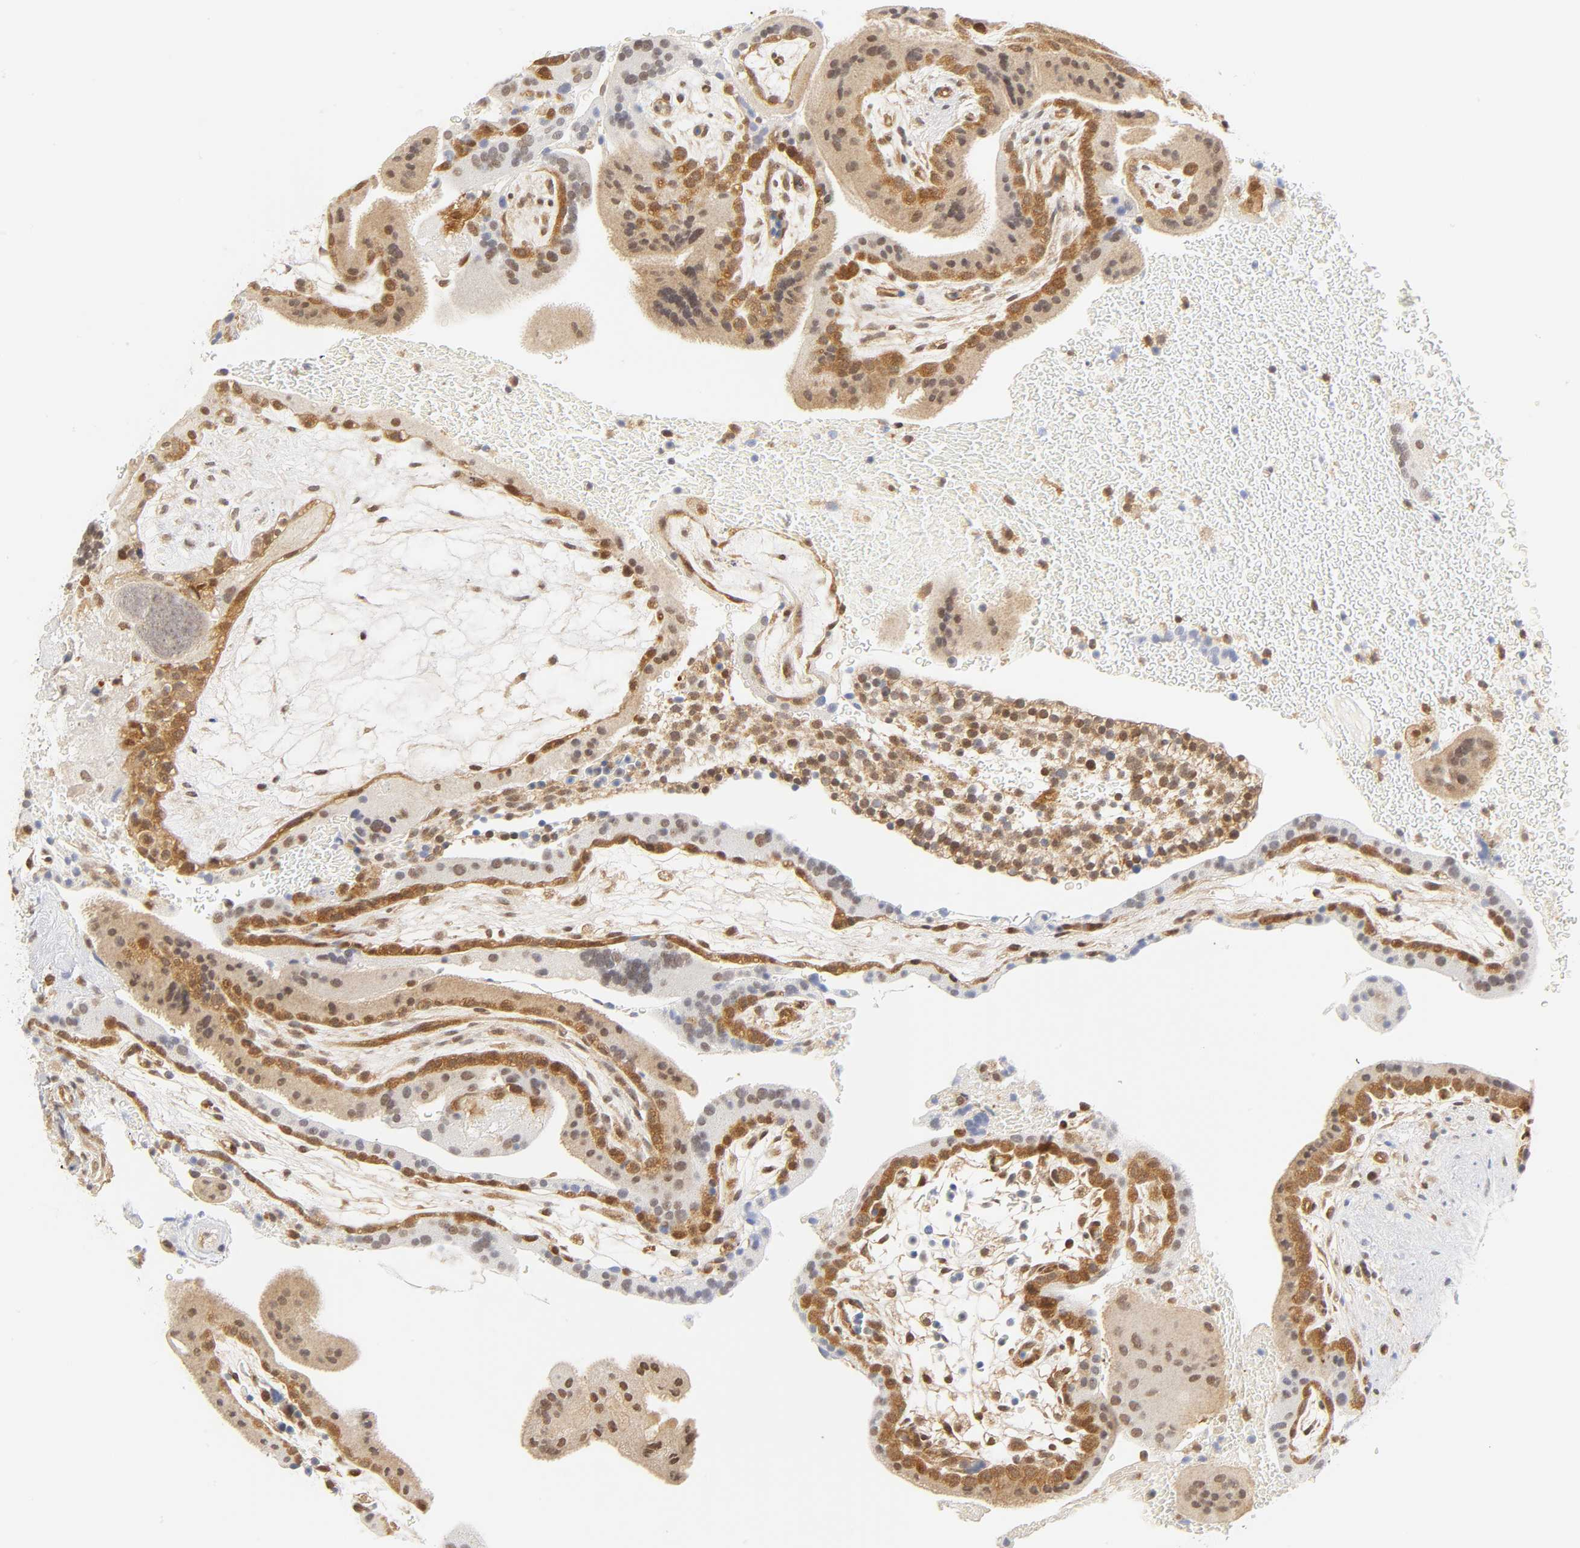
{"staining": {"intensity": "weak", "quantity": ">75%", "location": "cytoplasmic/membranous,nuclear"}, "tissue": "placenta", "cell_type": "Decidual cells", "image_type": "normal", "snomed": [{"axis": "morphology", "description": "Normal tissue, NOS"}, {"axis": "topography", "description": "Placenta"}], "caption": "This photomicrograph reveals IHC staining of unremarkable human placenta, with low weak cytoplasmic/membranous,nuclear staining in about >75% of decidual cells.", "gene": "CDC37", "patient": {"sex": "female", "age": 19}}